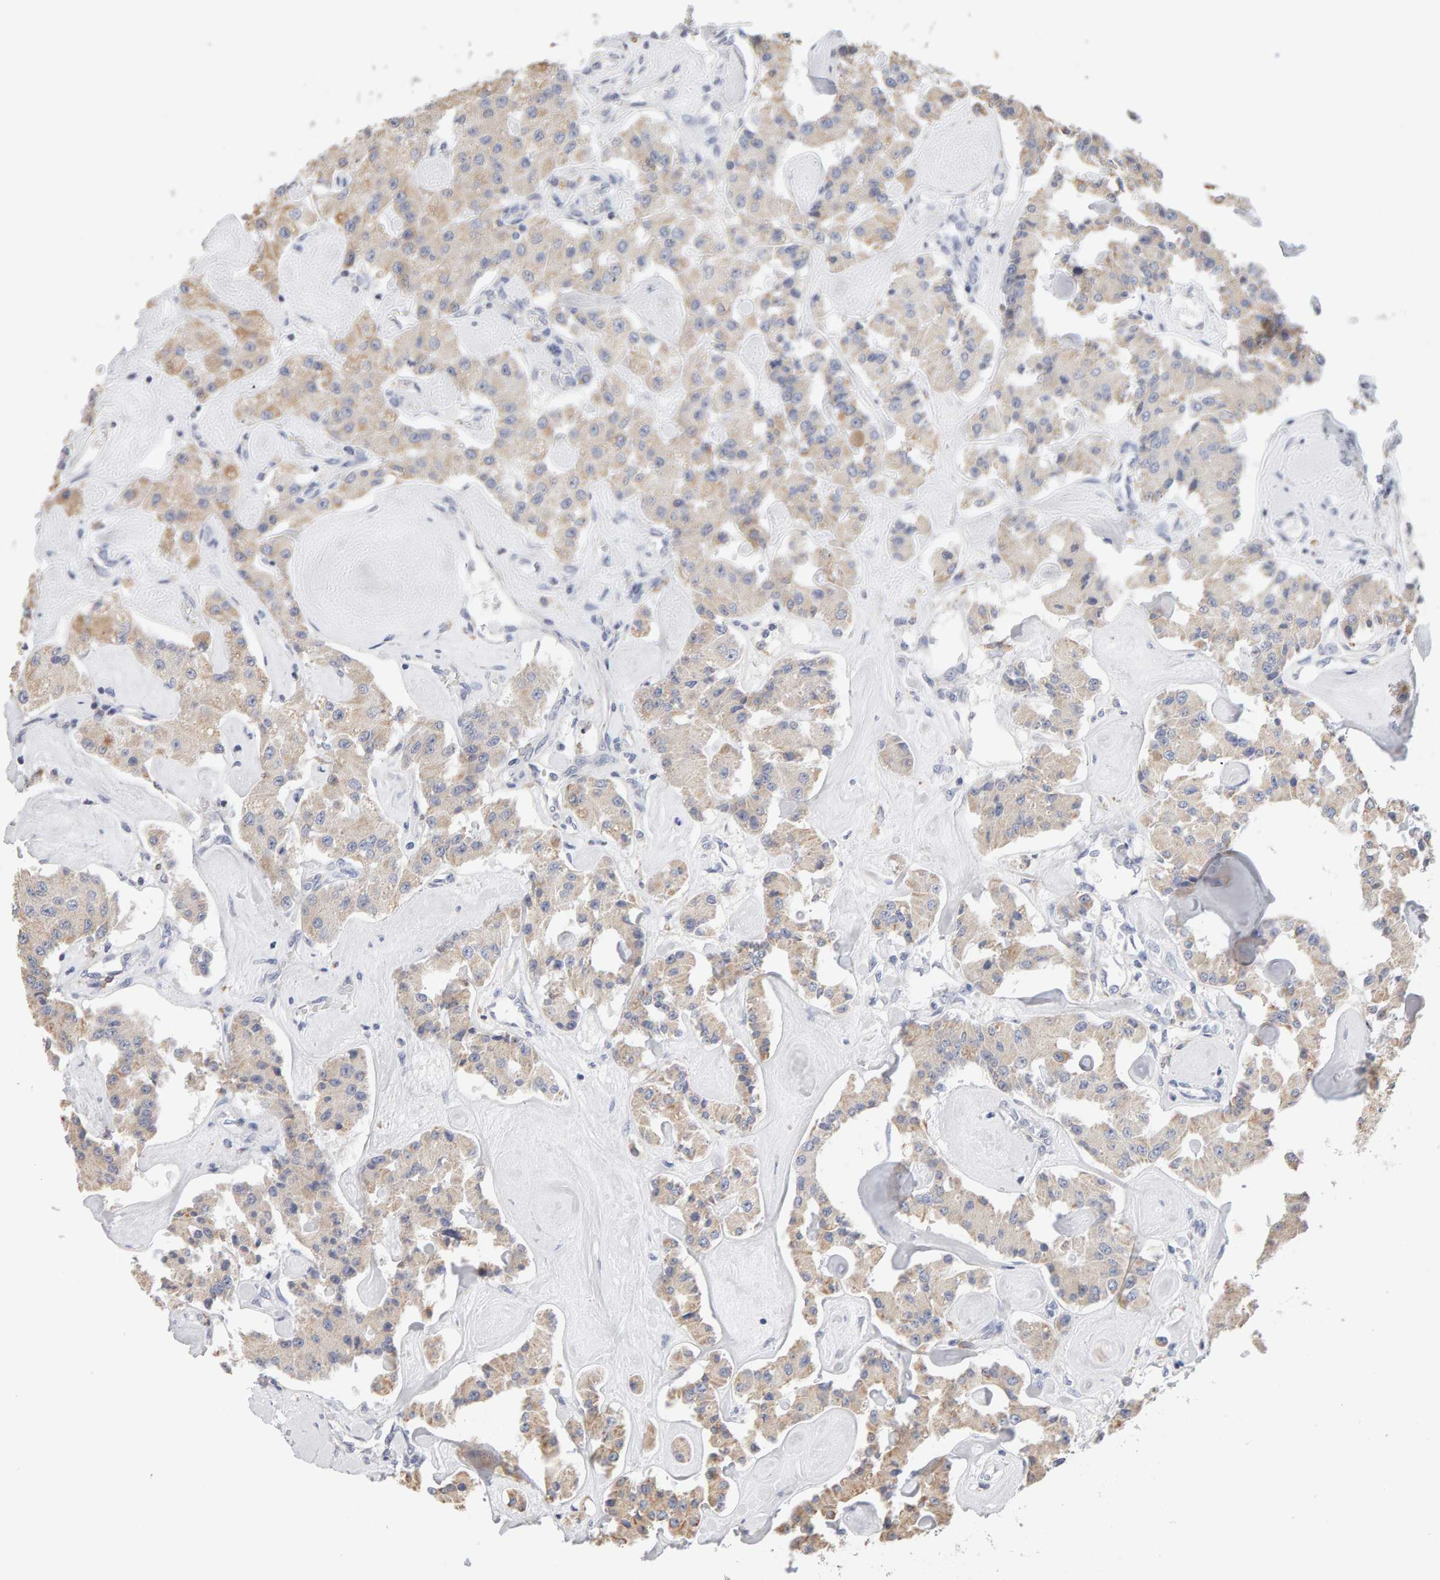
{"staining": {"intensity": "weak", "quantity": ">75%", "location": "cytoplasmic/membranous"}, "tissue": "carcinoid", "cell_type": "Tumor cells", "image_type": "cancer", "snomed": [{"axis": "morphology", "description": "Carcinoid, malignant, NOS"}, {"axis": "topography", "description": "Pancreas"}], "caption": "The micrograph exhibits staining of carcinoid, revealing weak cytoplasmic/membranous protein positivity (brown color) within tumor cells. The staining is performed using DAB (3,3'-diaminobenzidine) brown chromogen to label protein expression. The nuclei are counter-stained blue using hematoxylin.", "gene": "SGPL1", "patient": {"sex": "male", "age": 41}}